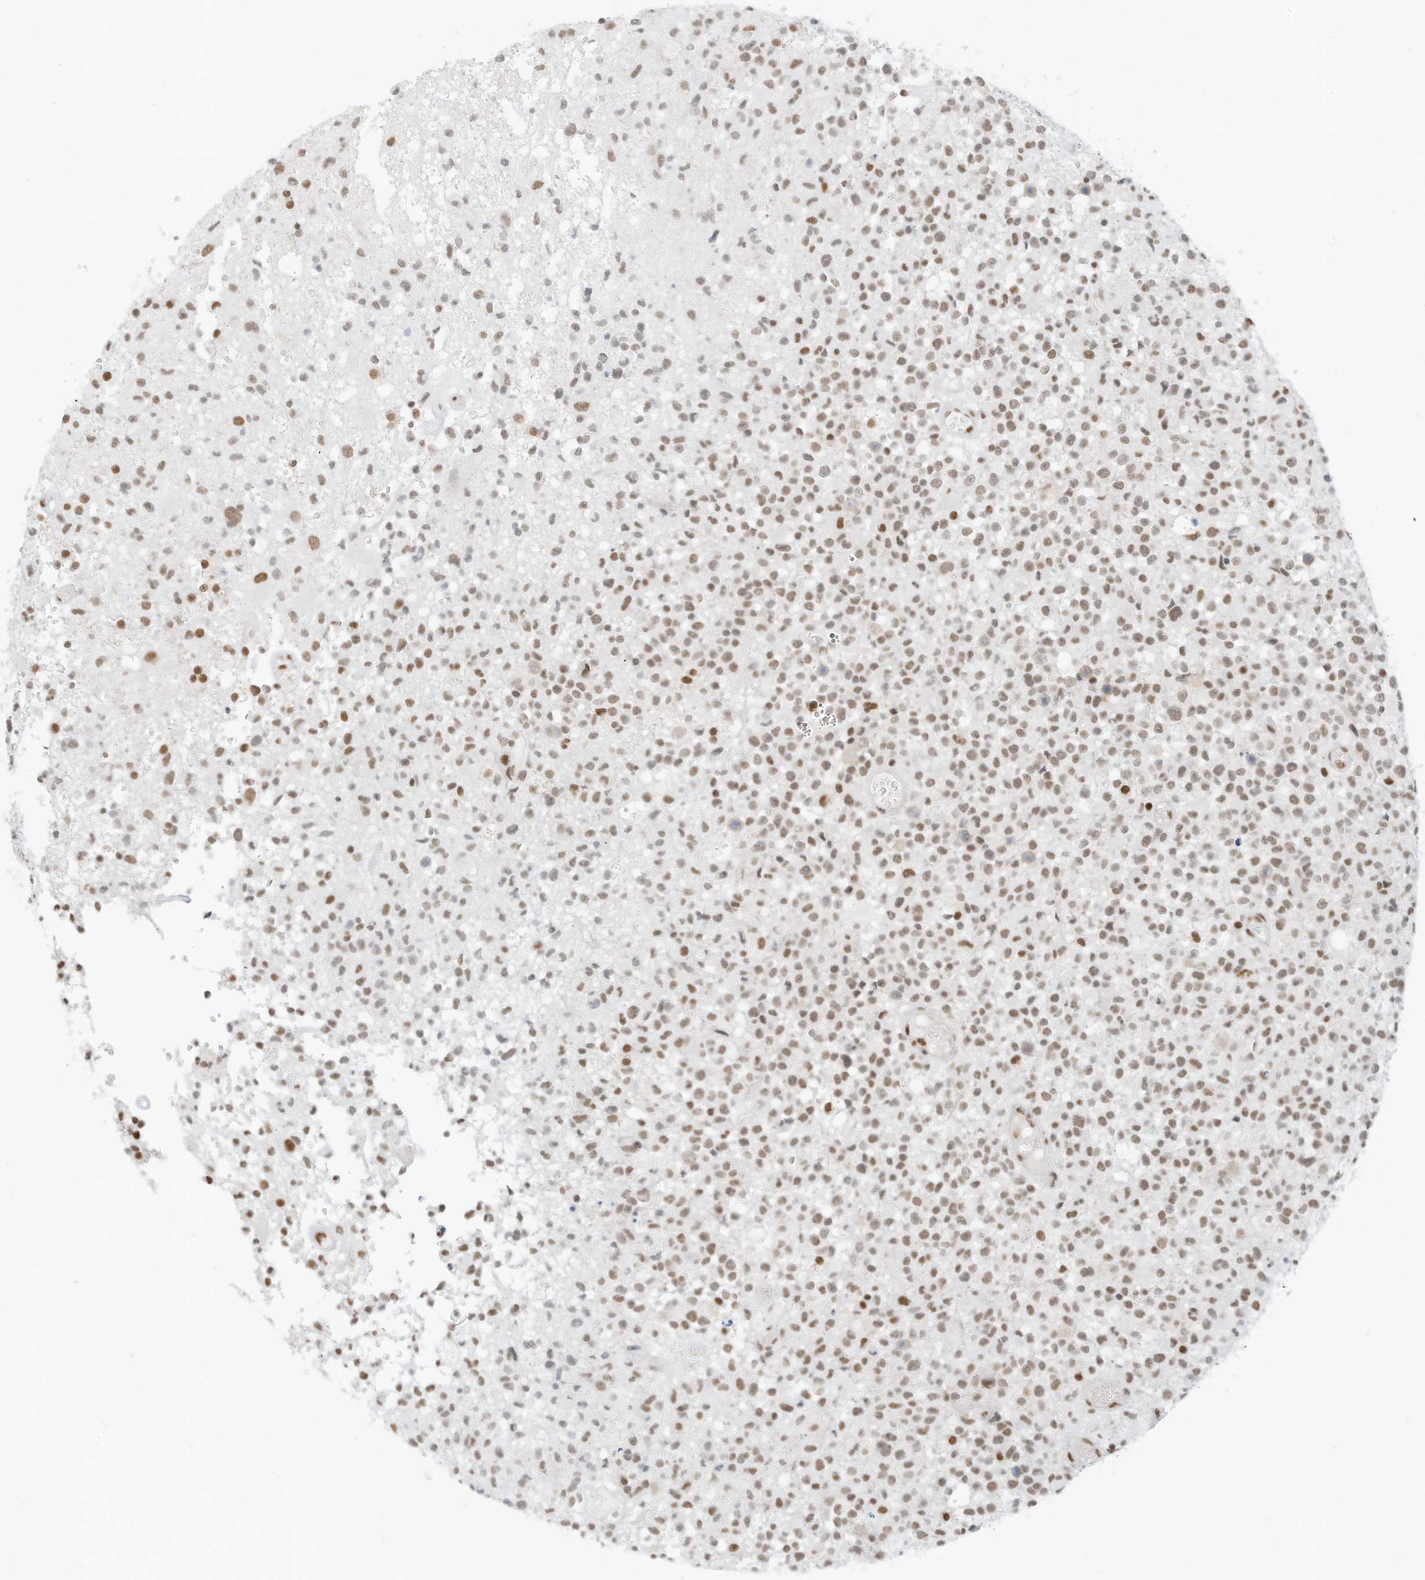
{"staining": {"intensity": "moderate", "quantity": ">75%", "location": "nuclear"}, "tissue": "glioma", "cell_type": "Tumor cells", "image_type": "cancer", "snomed": [{"axis": "morphology", "description": "Glioma, malignant, High grade"}, {"axis": "morphology", "description": "Glioblastoma, NOS"}, {"axis": "topography", "description": "Brain"}], "caption": "Protein staining of glioma tissue demonstrates moderate nuclear expression in about >75% of tumor cells.", "gene": "SMARCA2", "patient": {"sex": "male", "age": 60}}